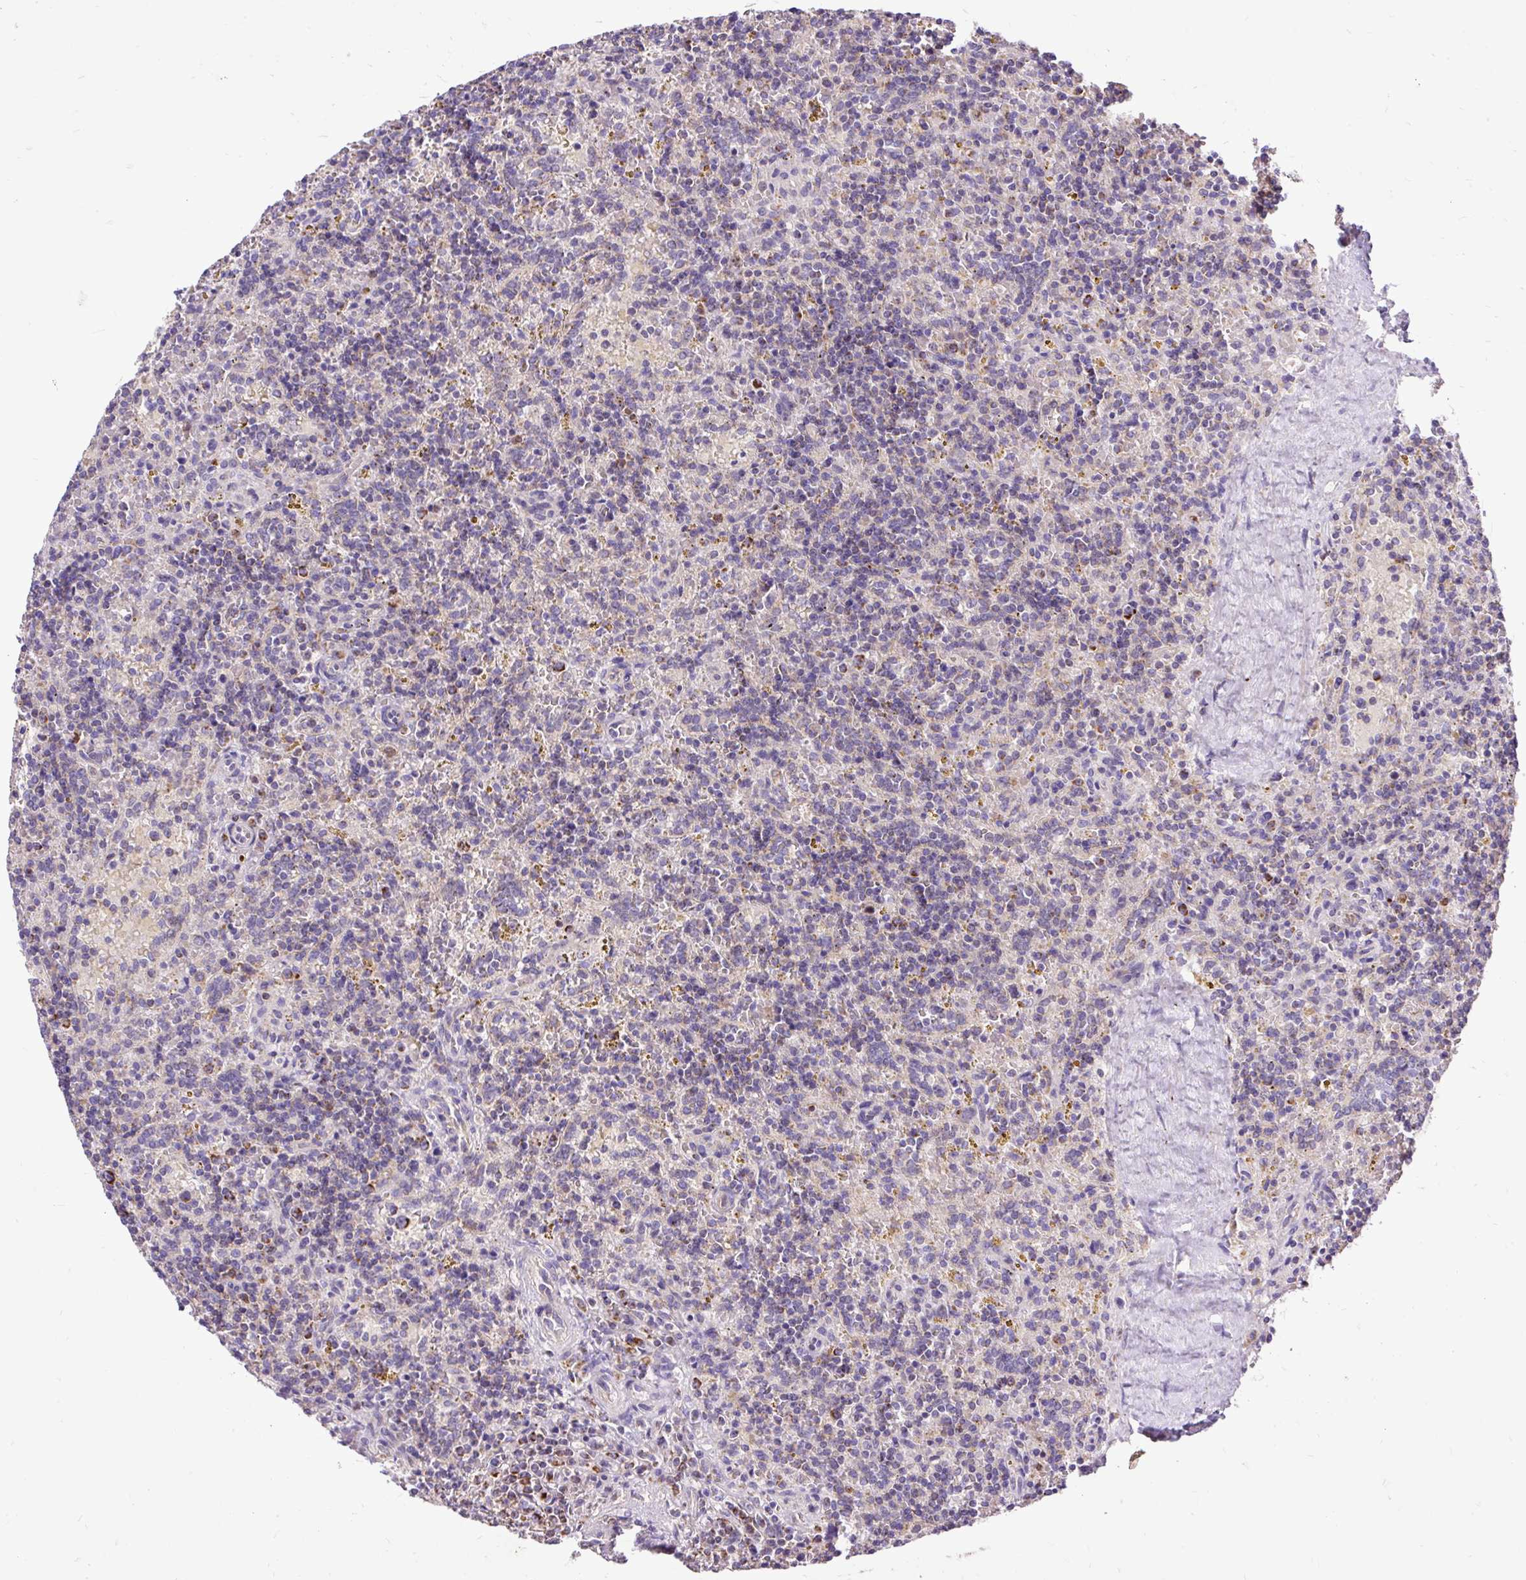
{"staining": {"intensity": "moderate", "quantity": "<25%", "location": "cytoplasmic/membranous"}, "tissue": "lymphoma", "cell_type": "Tumor cells", "image_type": "cancer", "snomed": [{"axis": "morphology", "description": "Malignant lymphoma, non-Hodgkin's type, Low grade"}, {"axis": "topography", "description": "Spleen"}], "caption": "DAB (3,3'-diaminobenzidine) immunohistochemical staining of human lymphoma reveals moderate cytoplasmic/membranous protein positivity in about <25% of tumor cells.", "gene": "TOMM40", "patient": {"sex": "male", "age": 67}}